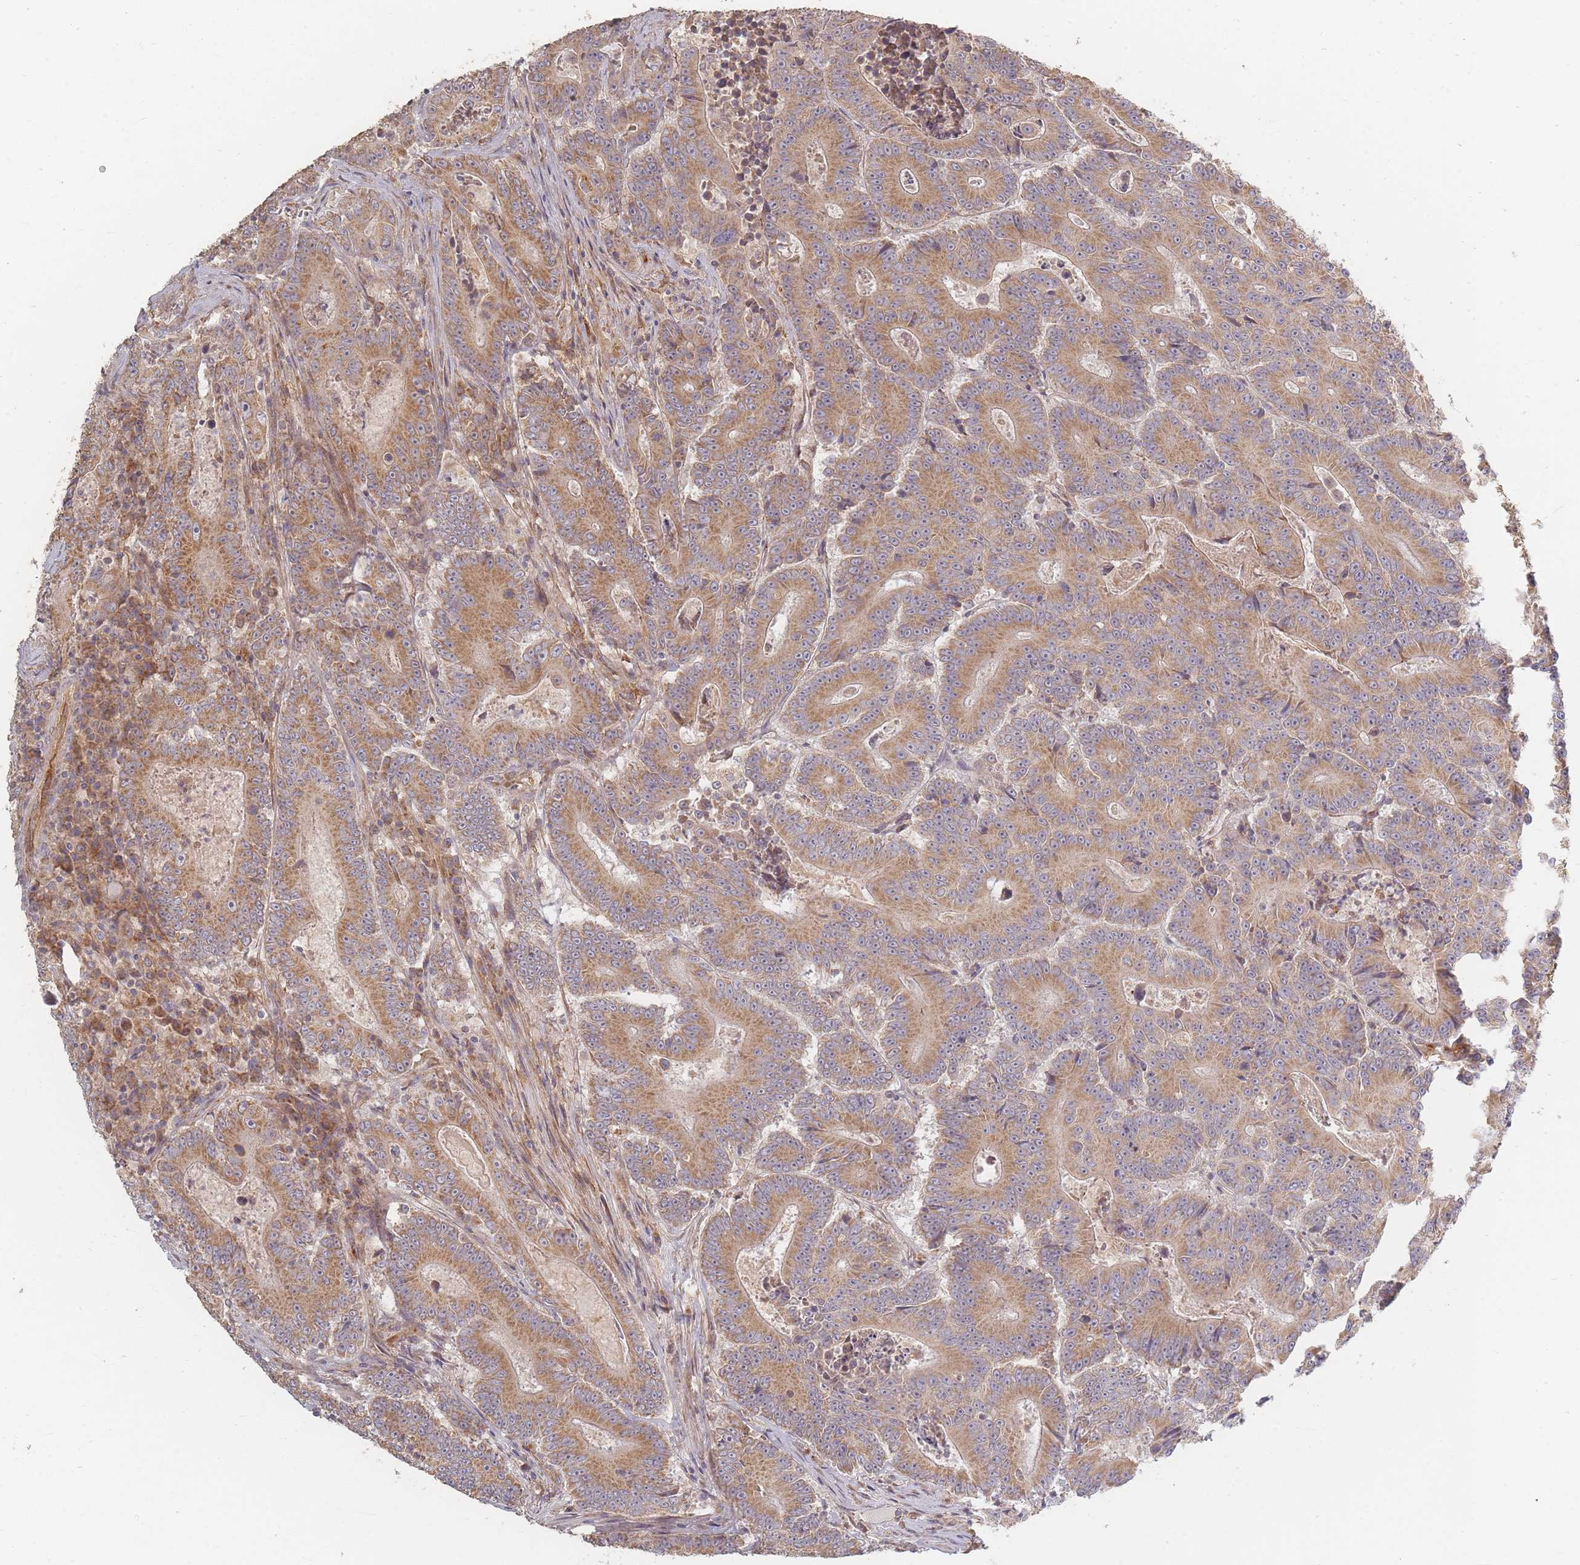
{"staining": {"intensity": "moderate", "quantity": ">75%", "location": "cytoplasmic/membranous"}, "tissue": "colorectal cancer", "cell_type": "Tumor cells", "image_type": "cancer", "snomed": [{"axis": "morphology", "description": "Adenocarcinoma, NOS"}, {"axis": "topography", "description": "Colon"}], "caption": "There is medium levels of moderate cytoplasmic/membranous positivity in tumor cells of adenocarcinoma (colorectal), as demonstrated by immunohistochemical staining (brown color).", "gene": "MRPS6", "patient": {"sex": "male", "age": 83}}